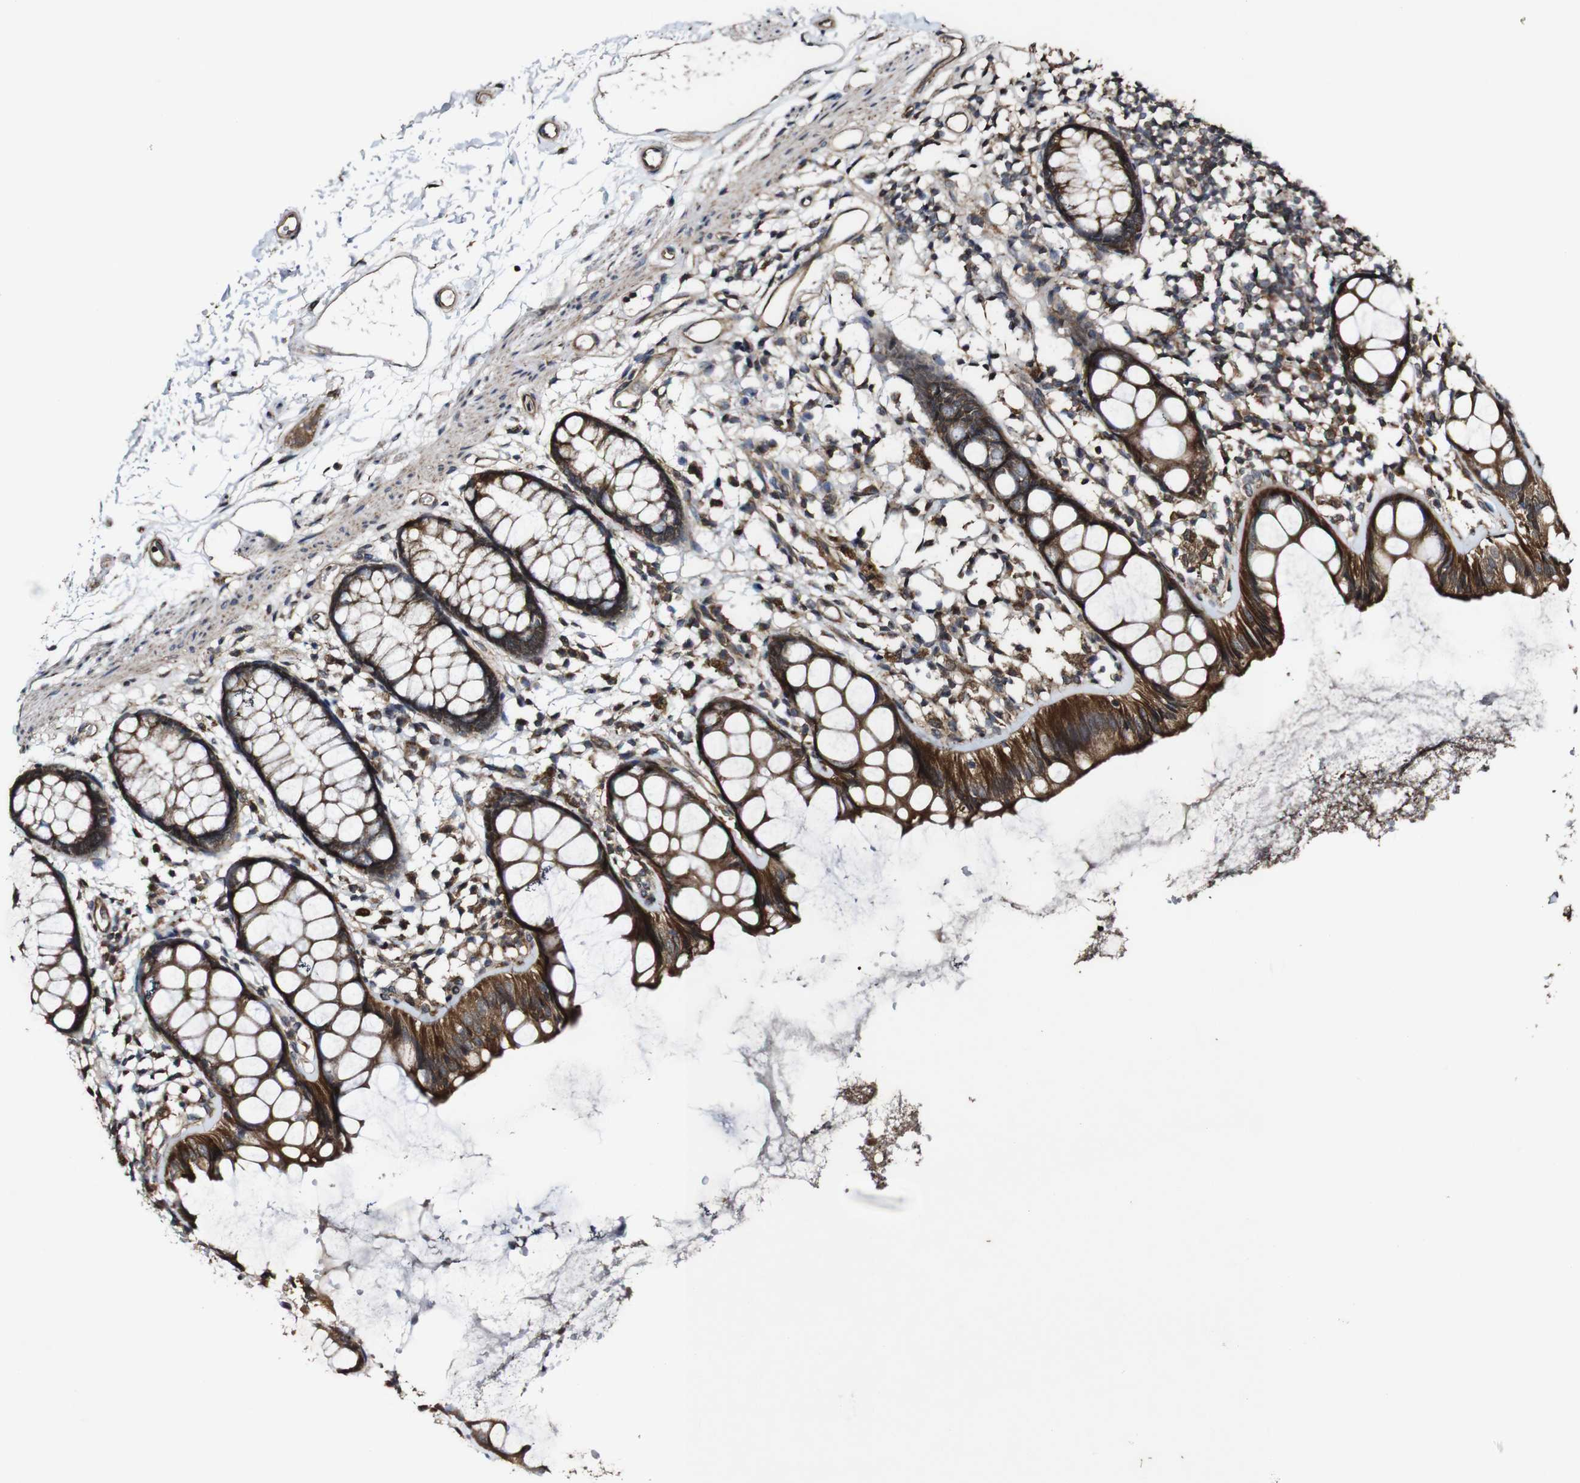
{"staining": {"intensity": "strong", "quantity": ">75%", "location": "cytoplasmic/membranous"}, "tissue": "rectum", "cell_type": "Glandular cells", "image_type": "normal", "snomed": [{"axis": "morphology", "description": "Normal tissue, NOS"}, {"axis": "topography", "description": "Rectum"}], "caption": "Immunohistochemical staining of unremarkable human rectum demonstrates strong cytoplasmic/membranous protein expression in approximately >75% of glandular cells.", "gene": "BTN3A3", "patient": {"sex": "female", "age": 66}}